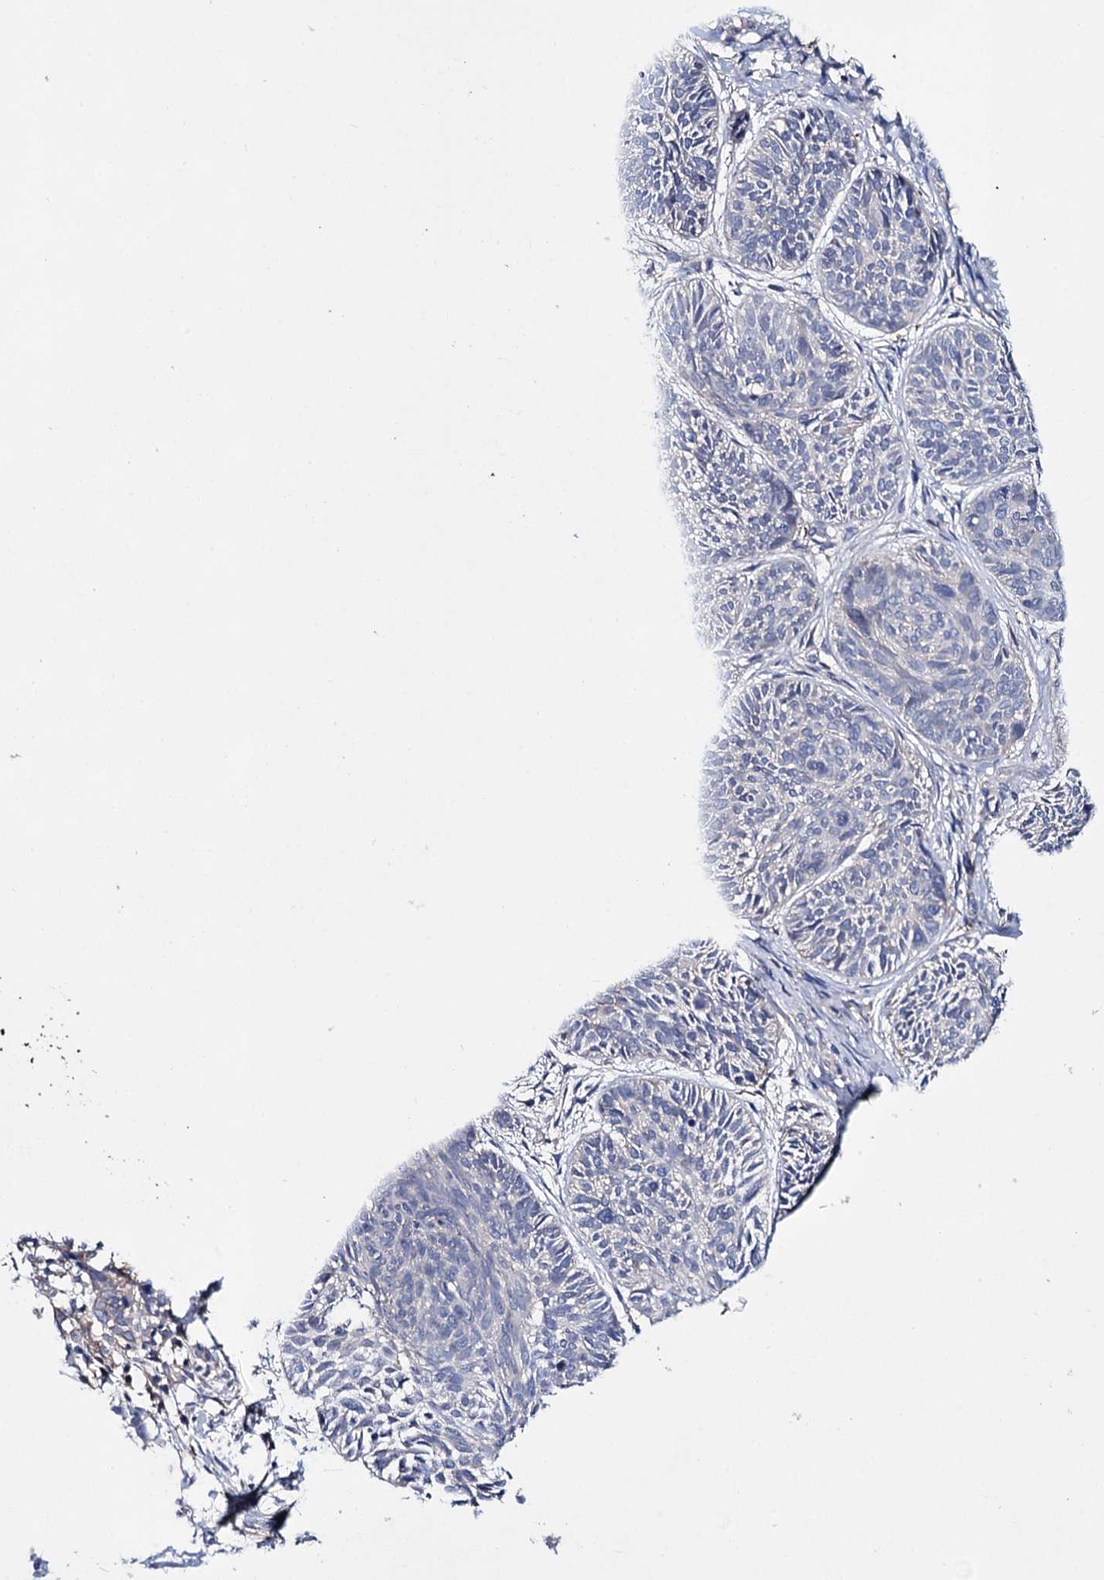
{"staining": {"intensity": "negative", "quantity": "none", "location": "none"}, "tissue": "skin cancer", "cell_type": "Tumor cells", "image_type": "cancer", "snomed": [{"axis": "morphology", "description": "Normal tissue, NOS"}, {"axis": "morphology", "description": "Basal cell carcinoma"}, {"axis": "topography", "description": "Skin"}], "caption": "Tumor cells show no significant protein positivity in skin basal cell carcinoma.", "gene": "PPP1R32", "patient": {"sex": "male", "age": 66}}